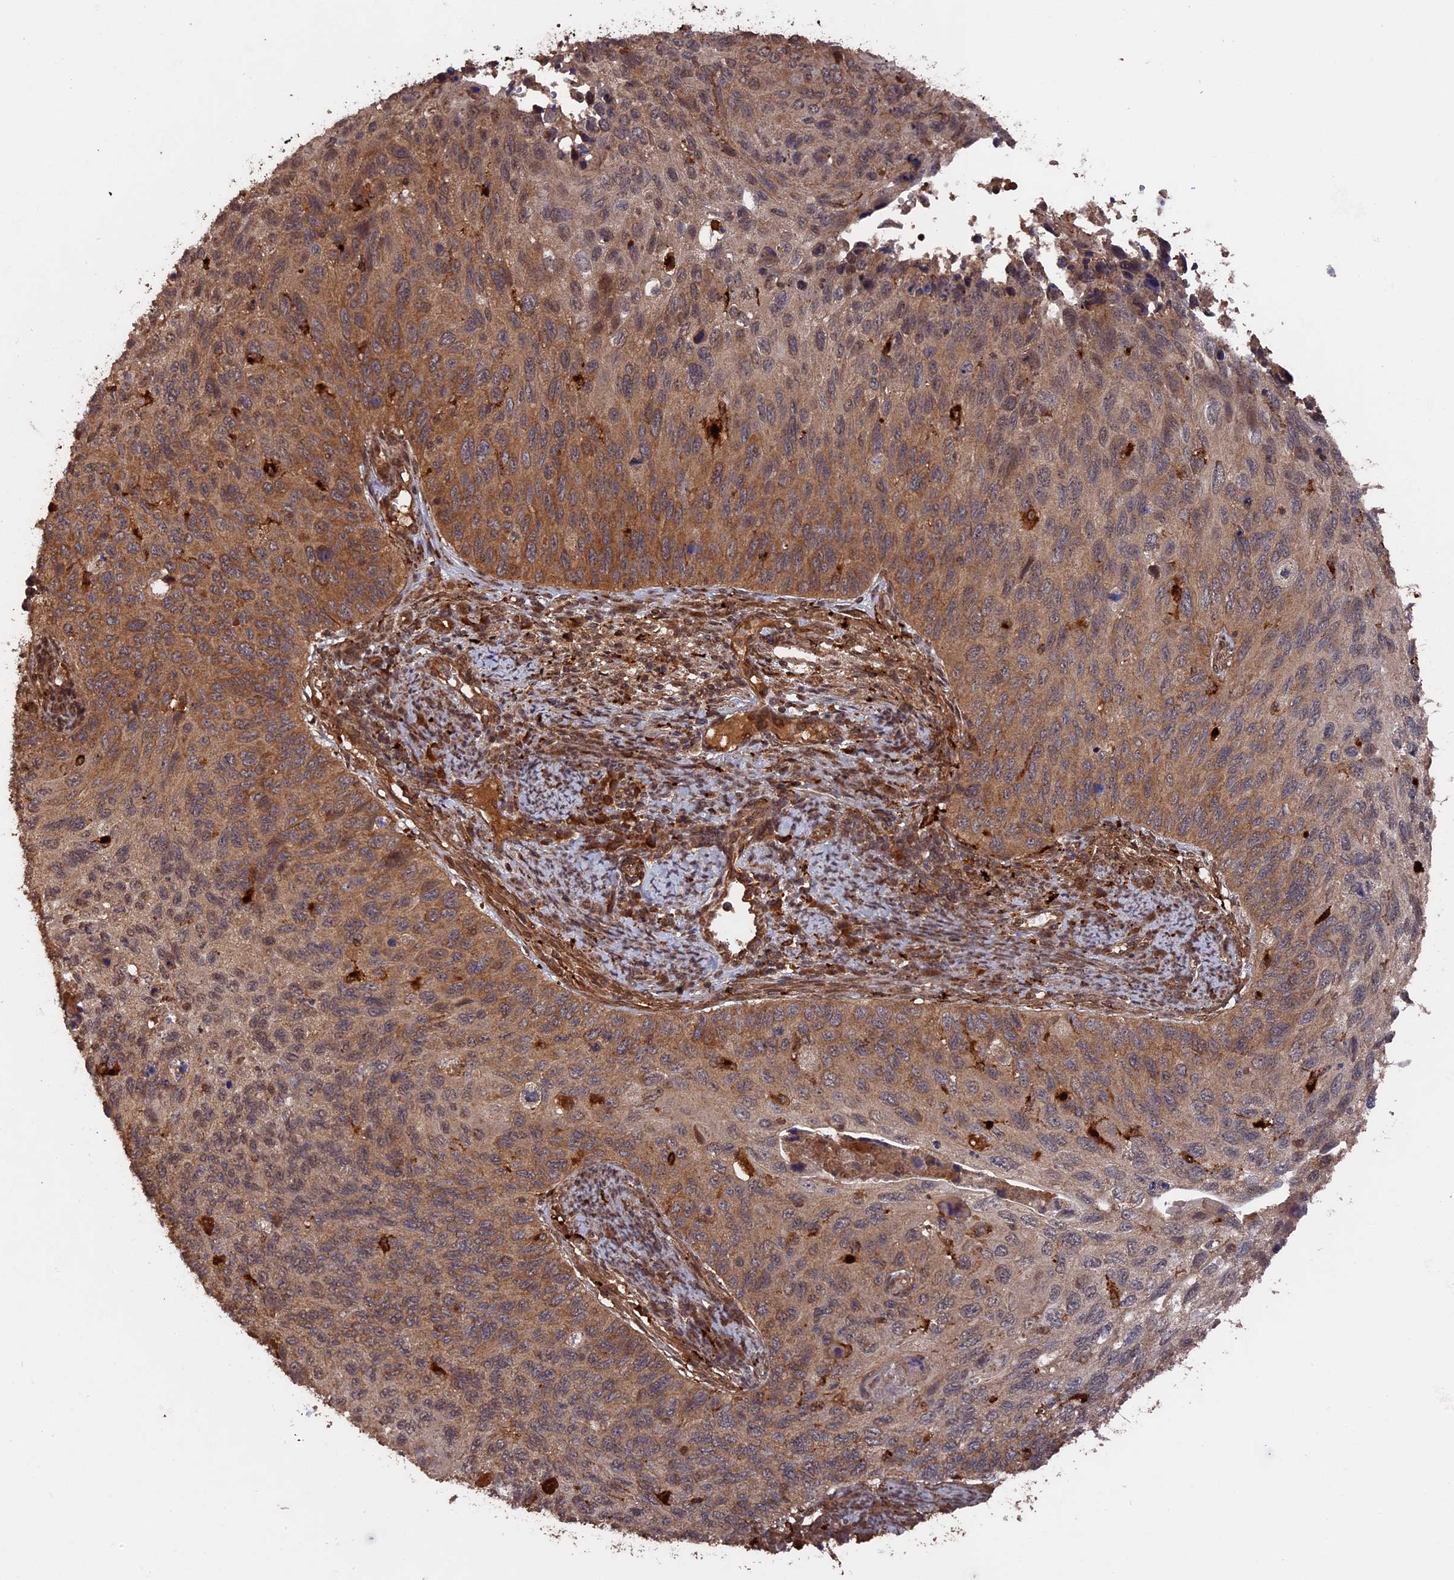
{"staining": {"intensity": "moderate", "quantity": ">75%", "location": "cytoplasmic/membranous,nuclear"}, "tissue": "cervical cancer", "cell_type": "Tumor cells", "image_type": "cancer", "snomed": [{"axis": "morphology", "description": "Squamous cell carcinoma, NOS"}, {"axis": "topography", "description": "Cervix"}], "caption": "This micrograph displays immunohistochemistry (IHC) staining of human cervical squamous cell carcinoma, with medium moderate cytoplasmic/membranous and nuclear positivity in about >75% of tumor cells.", "gene": "TELO2", "patient": {"sex": "female", "age": 70}}